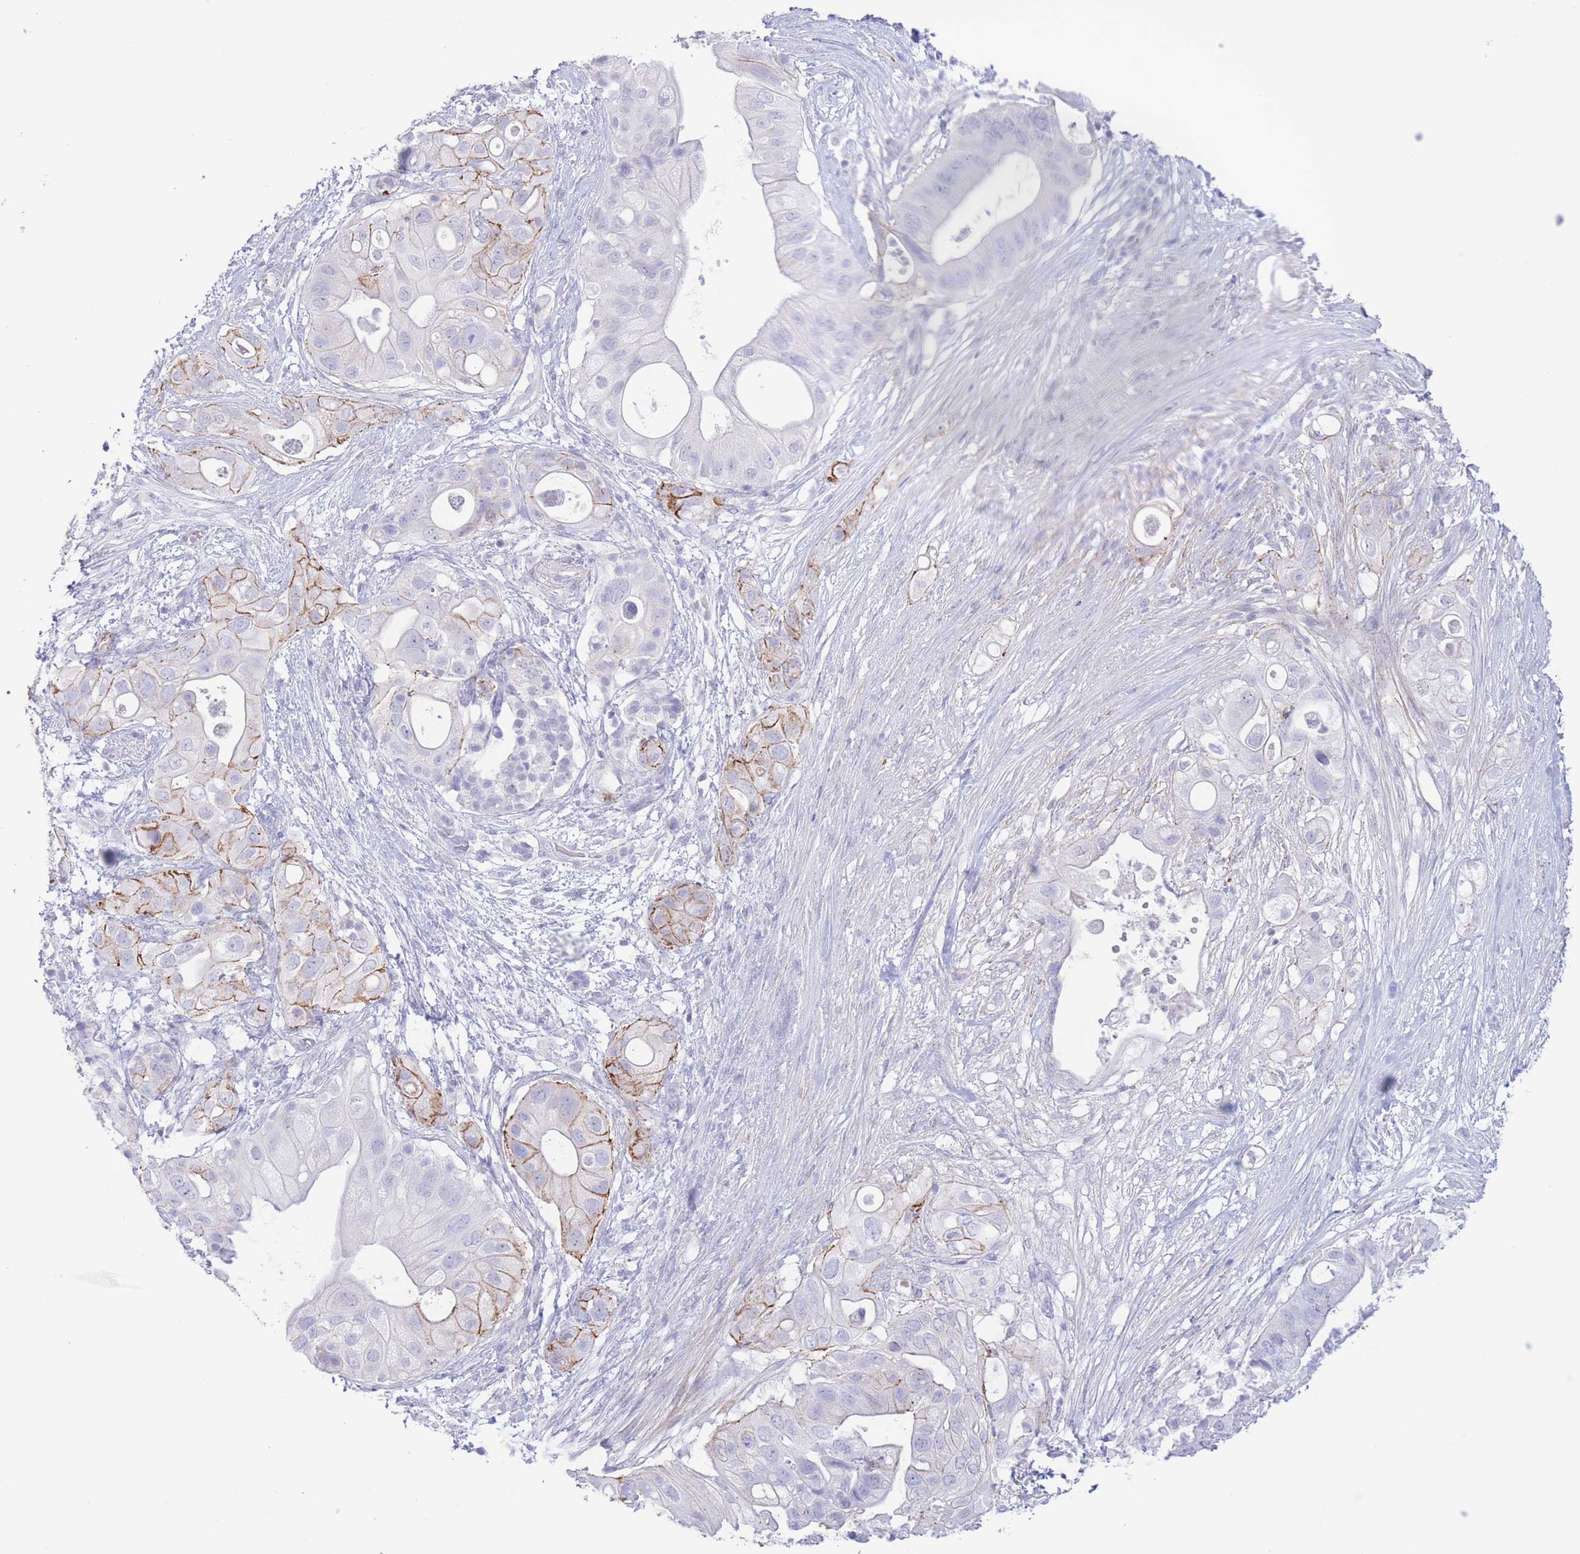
{"staining": {"intensity": "moderate", "quantity": "25%-75%", "location": "cytoplasmic/membranous"}, "tissue": "pancreatic cancer", "cell_type": "Tumor cells", "image_type": "cancer", "snomed": [{"axis": "morphology", "description": "Adenocarcinoma, NOS"}, {"axis": "topography", "description": "Pancreas"}], "caption": "This micrograph displays immunohistochemistry (IHC) staining of pancreatic adenocarcinoma, with medium moderate cytoplasmic/membranous staining in about 25%-75% of tumor cells.", "gene": "PKLR", "patient": {"sex": "female", "age": 72}}